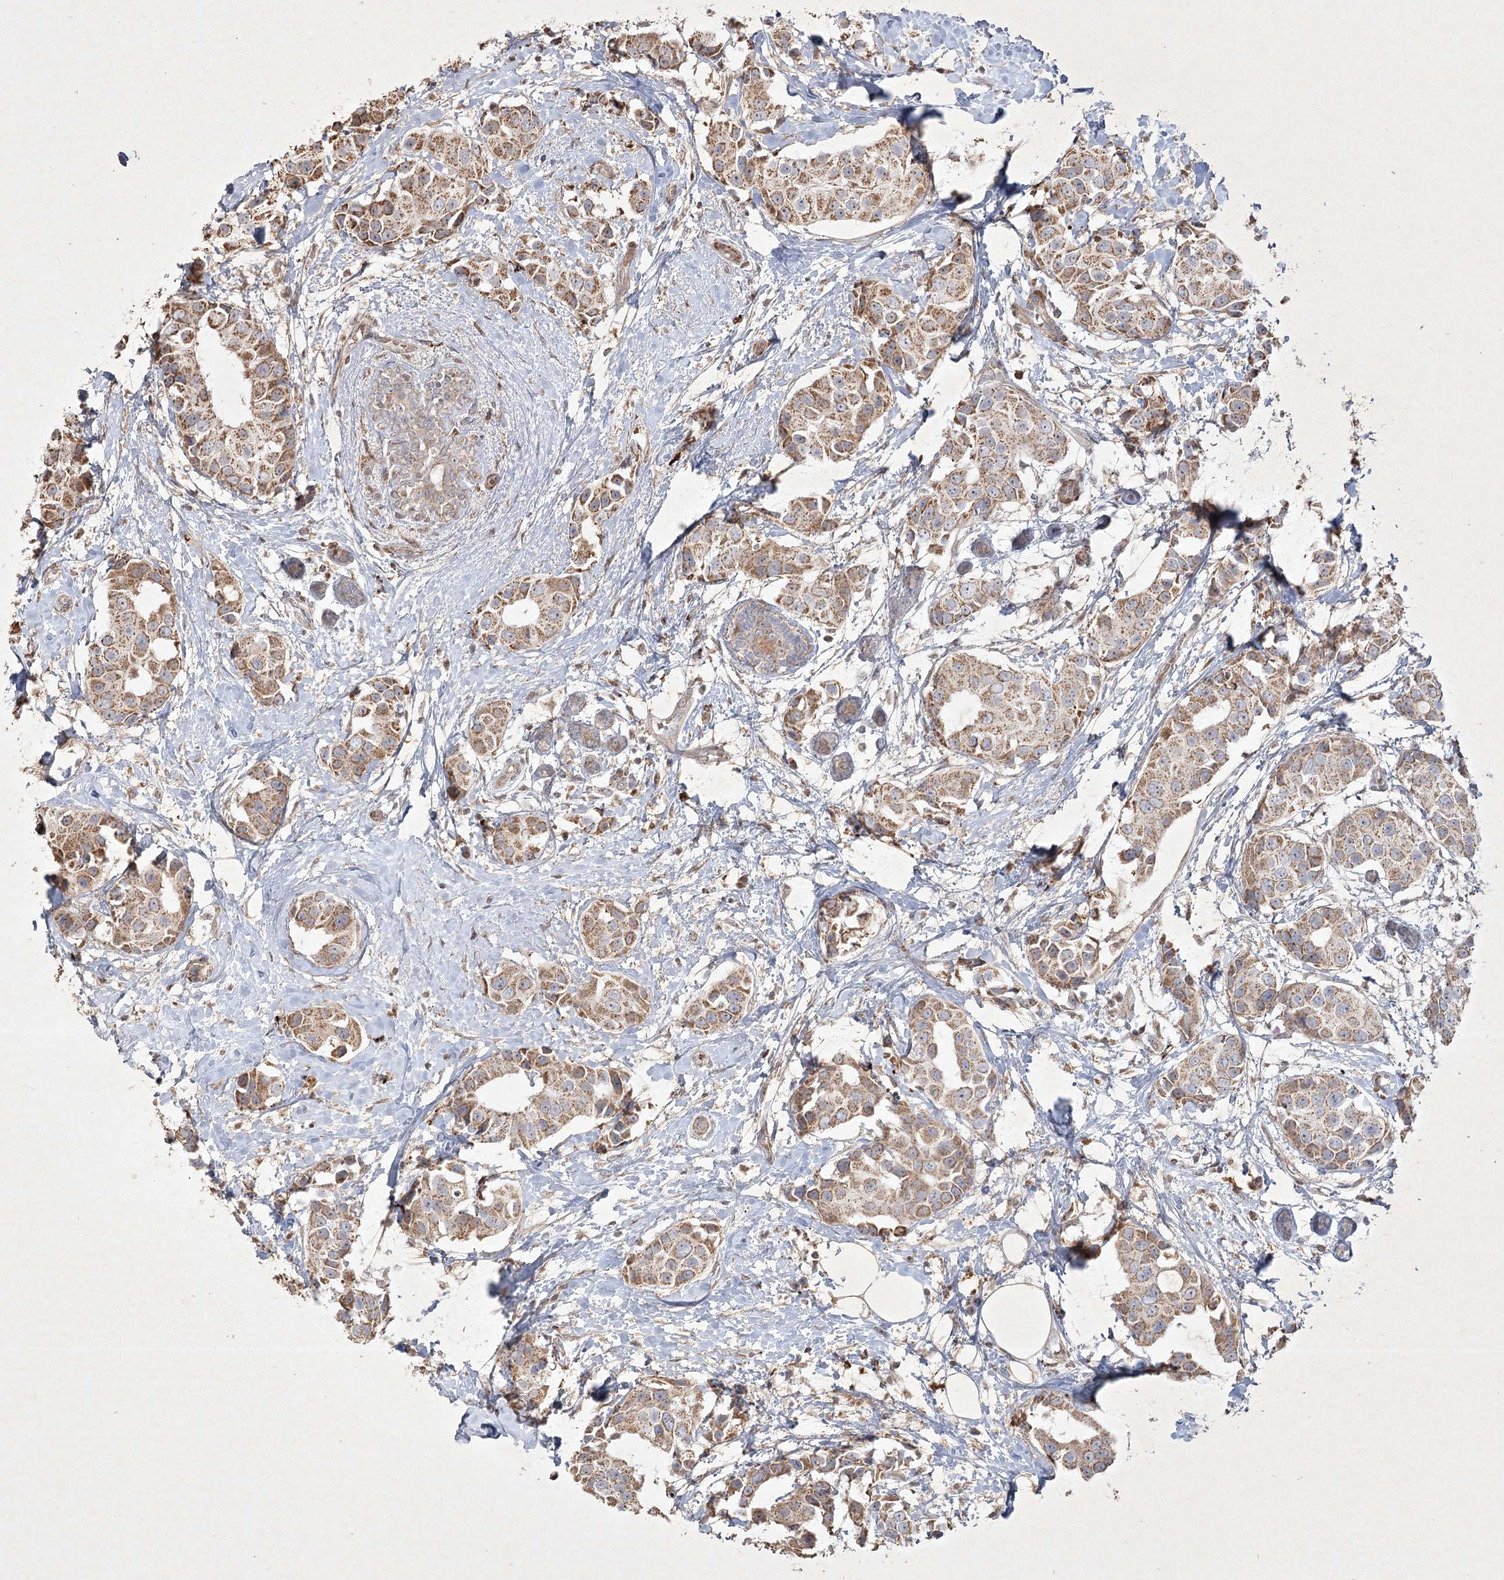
{"staining": {"intensity": "moderate", "quantity": ">75%", "location": "cytoplasmic/membranous"}, "tissue": "breast cancer", "cell_type": "Tumor cells", "image_type": "cancer", "snomed": [{"axis": "morphology", "description": "Normal tissue, NOS"}, {"axis": "morphology", "description": "Duct carcinoma"}, {"axis": "topography", "description": "Breast"}], "caption": "Immunohistochemistry (IHC) image of neoplastic tissue: human breast infiltrating ductal carcinoma stained using immunohistochemistry (IHC) shows medium levels of moderate protein expression localized specifically in the cytoplasmic/membranous of tumor cells, appearing as a cytoplasmic/membranous brown color.", "gene": "KBTBD4", "patient": {"sex": "female", "age": 39}}